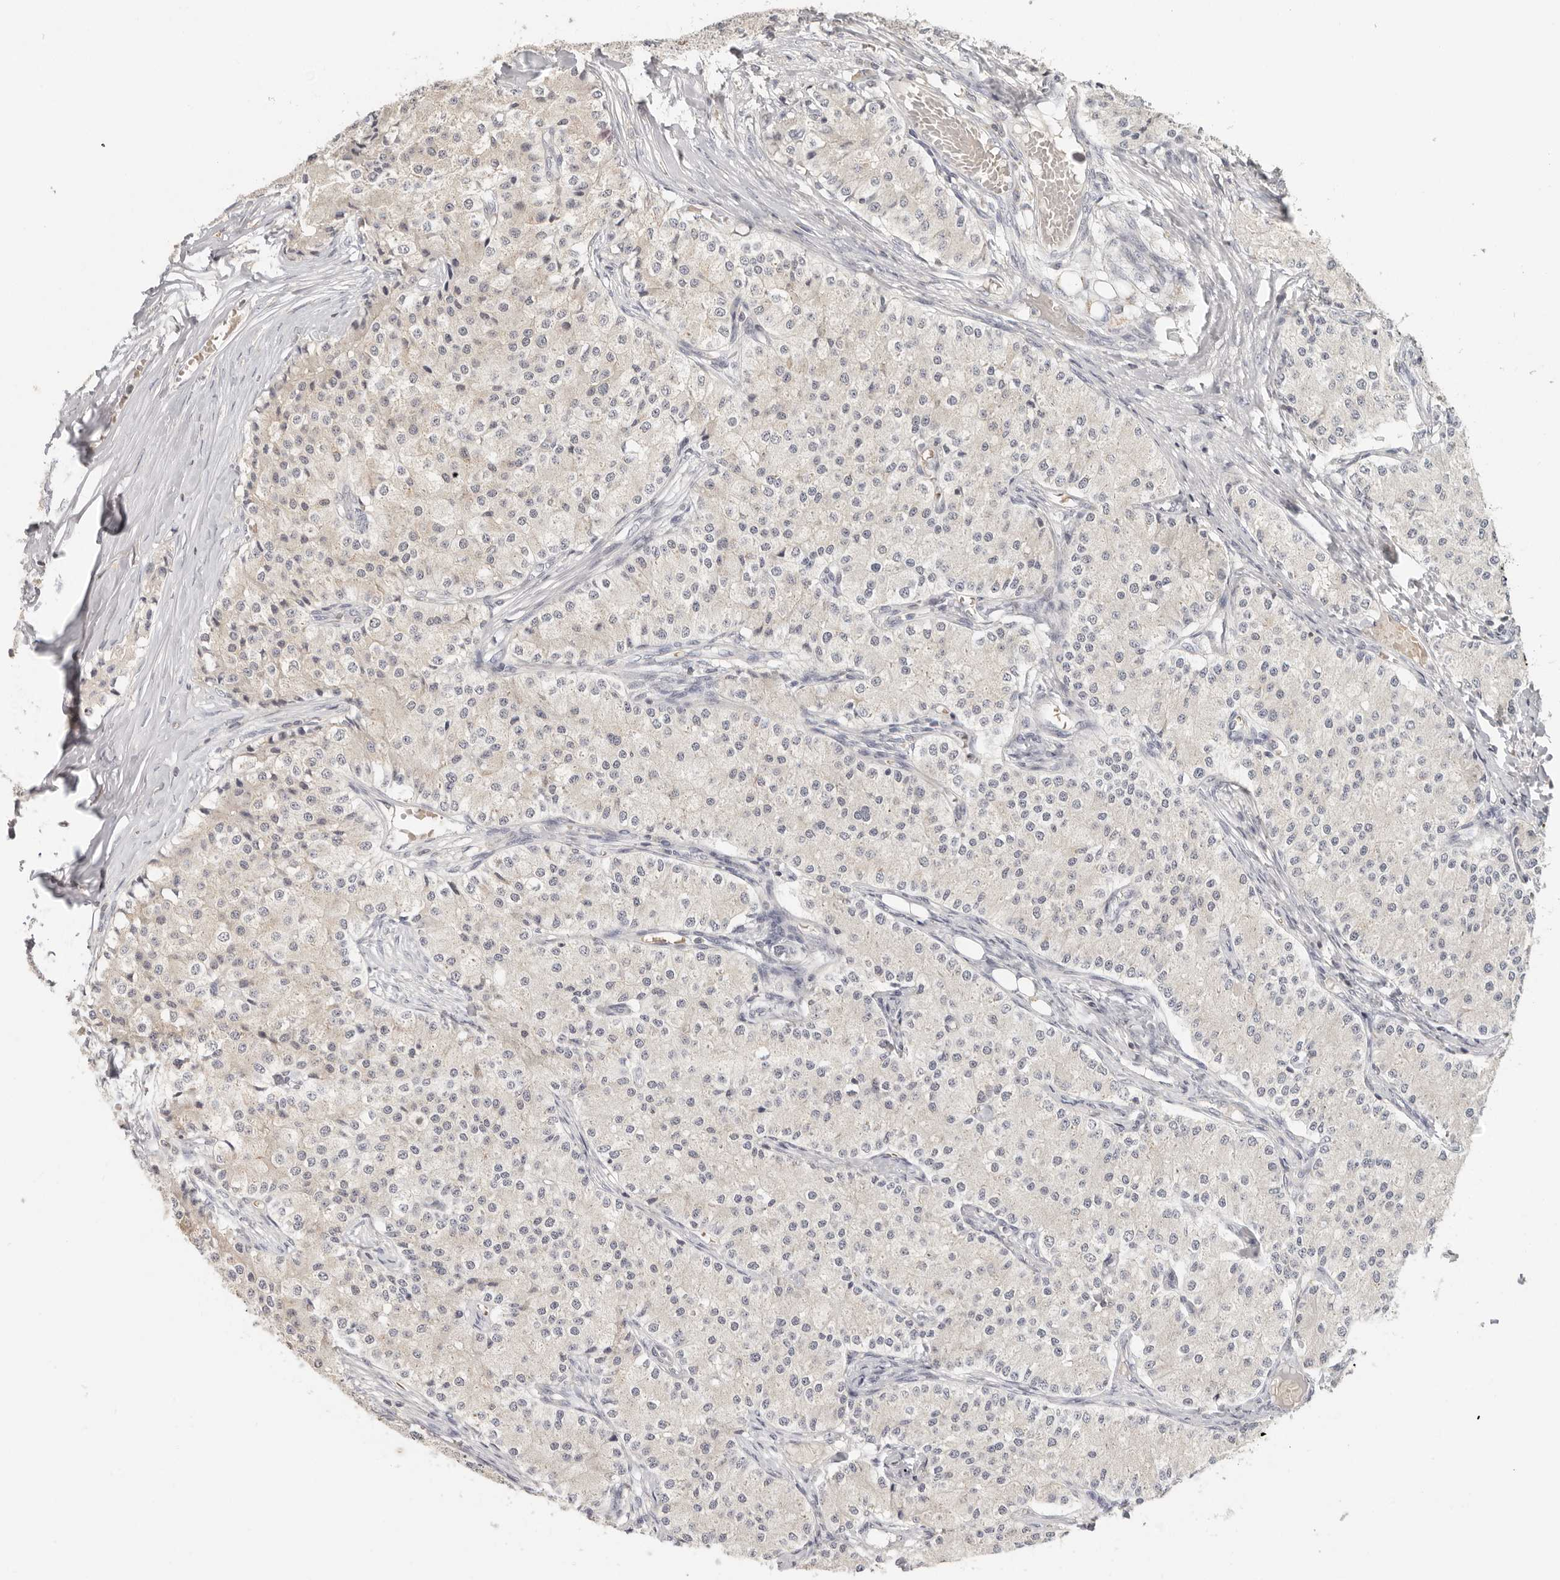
{"staining": {"intensity": "negative", "quantity": "none", "location": "none"}, "tissue": "carcinoid", "cell_type": "Tumor cells", "image_type": "cancer", "snomed": [{"axis": "morphology", "description": "Carcinoid, malignant, NOS"}, {"axis": "topography", "description": "Colon"}], "caption": "IHC image of carcinoid stained for a protein (brown), which demonstrates no staining in tumor cells.", "gene": "CSK", "patient": {"sex": "female", "age": 52}}